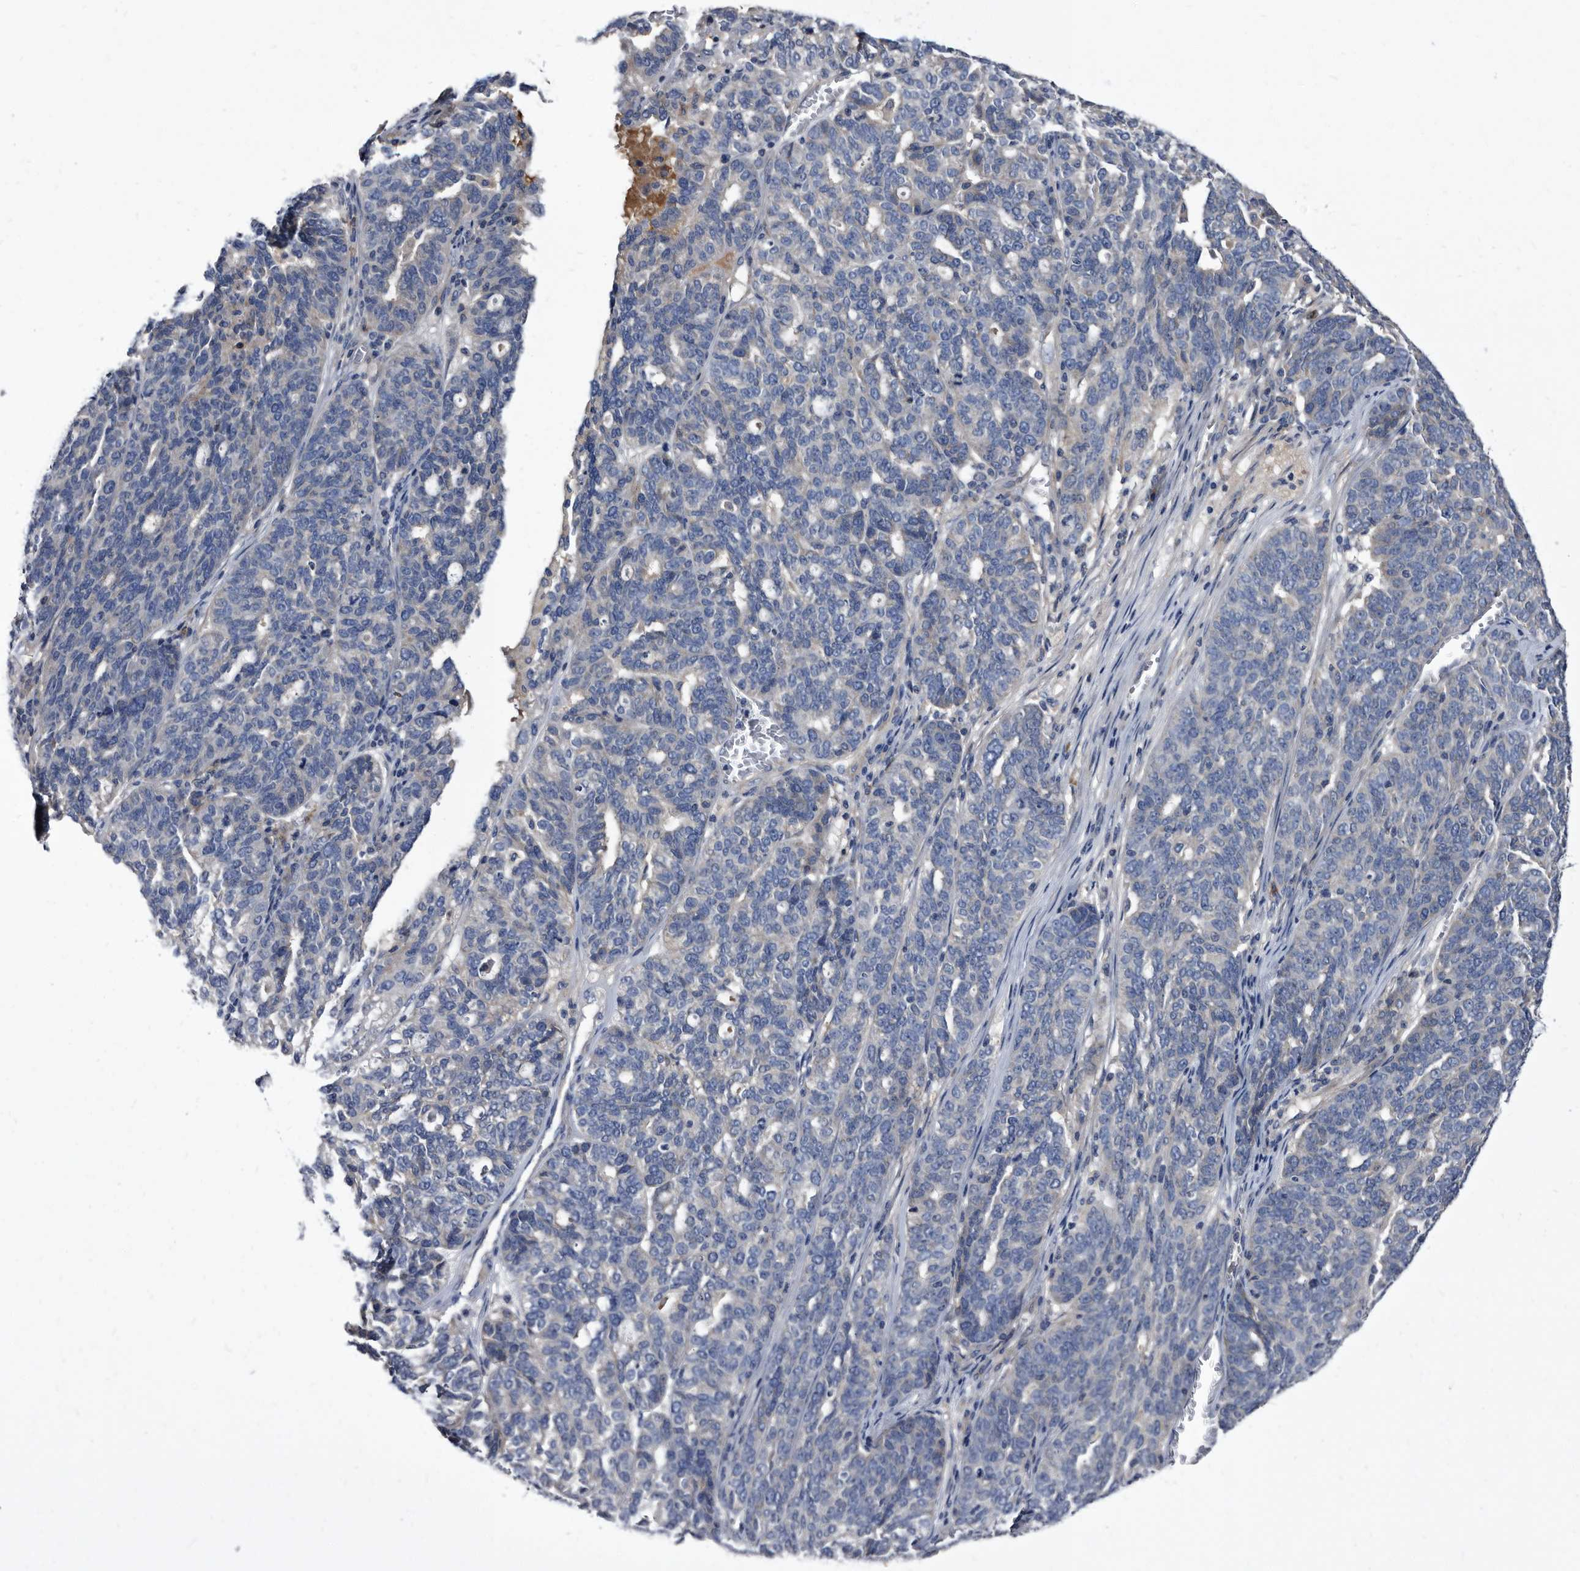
{"staining": {"intensity": "negative", "quantity": "none", "location": "none"}, "tissue": "ovarian cancer", "cell_type": "Tumor cells", "image_type": "cancer", "snomed": [{"axis": "morphology", "description": "Cystadenocarcinoma, serous, NOS"}, {"axis": "topography", "description": "Ovary"}], "caption": "Protein analysis of serous cystadenocarcinoma (ovarian) exhibits no significant expression in tumor cells.", "gene": "DTNBP1", "patient": {"sex": "female", "age": 59}}